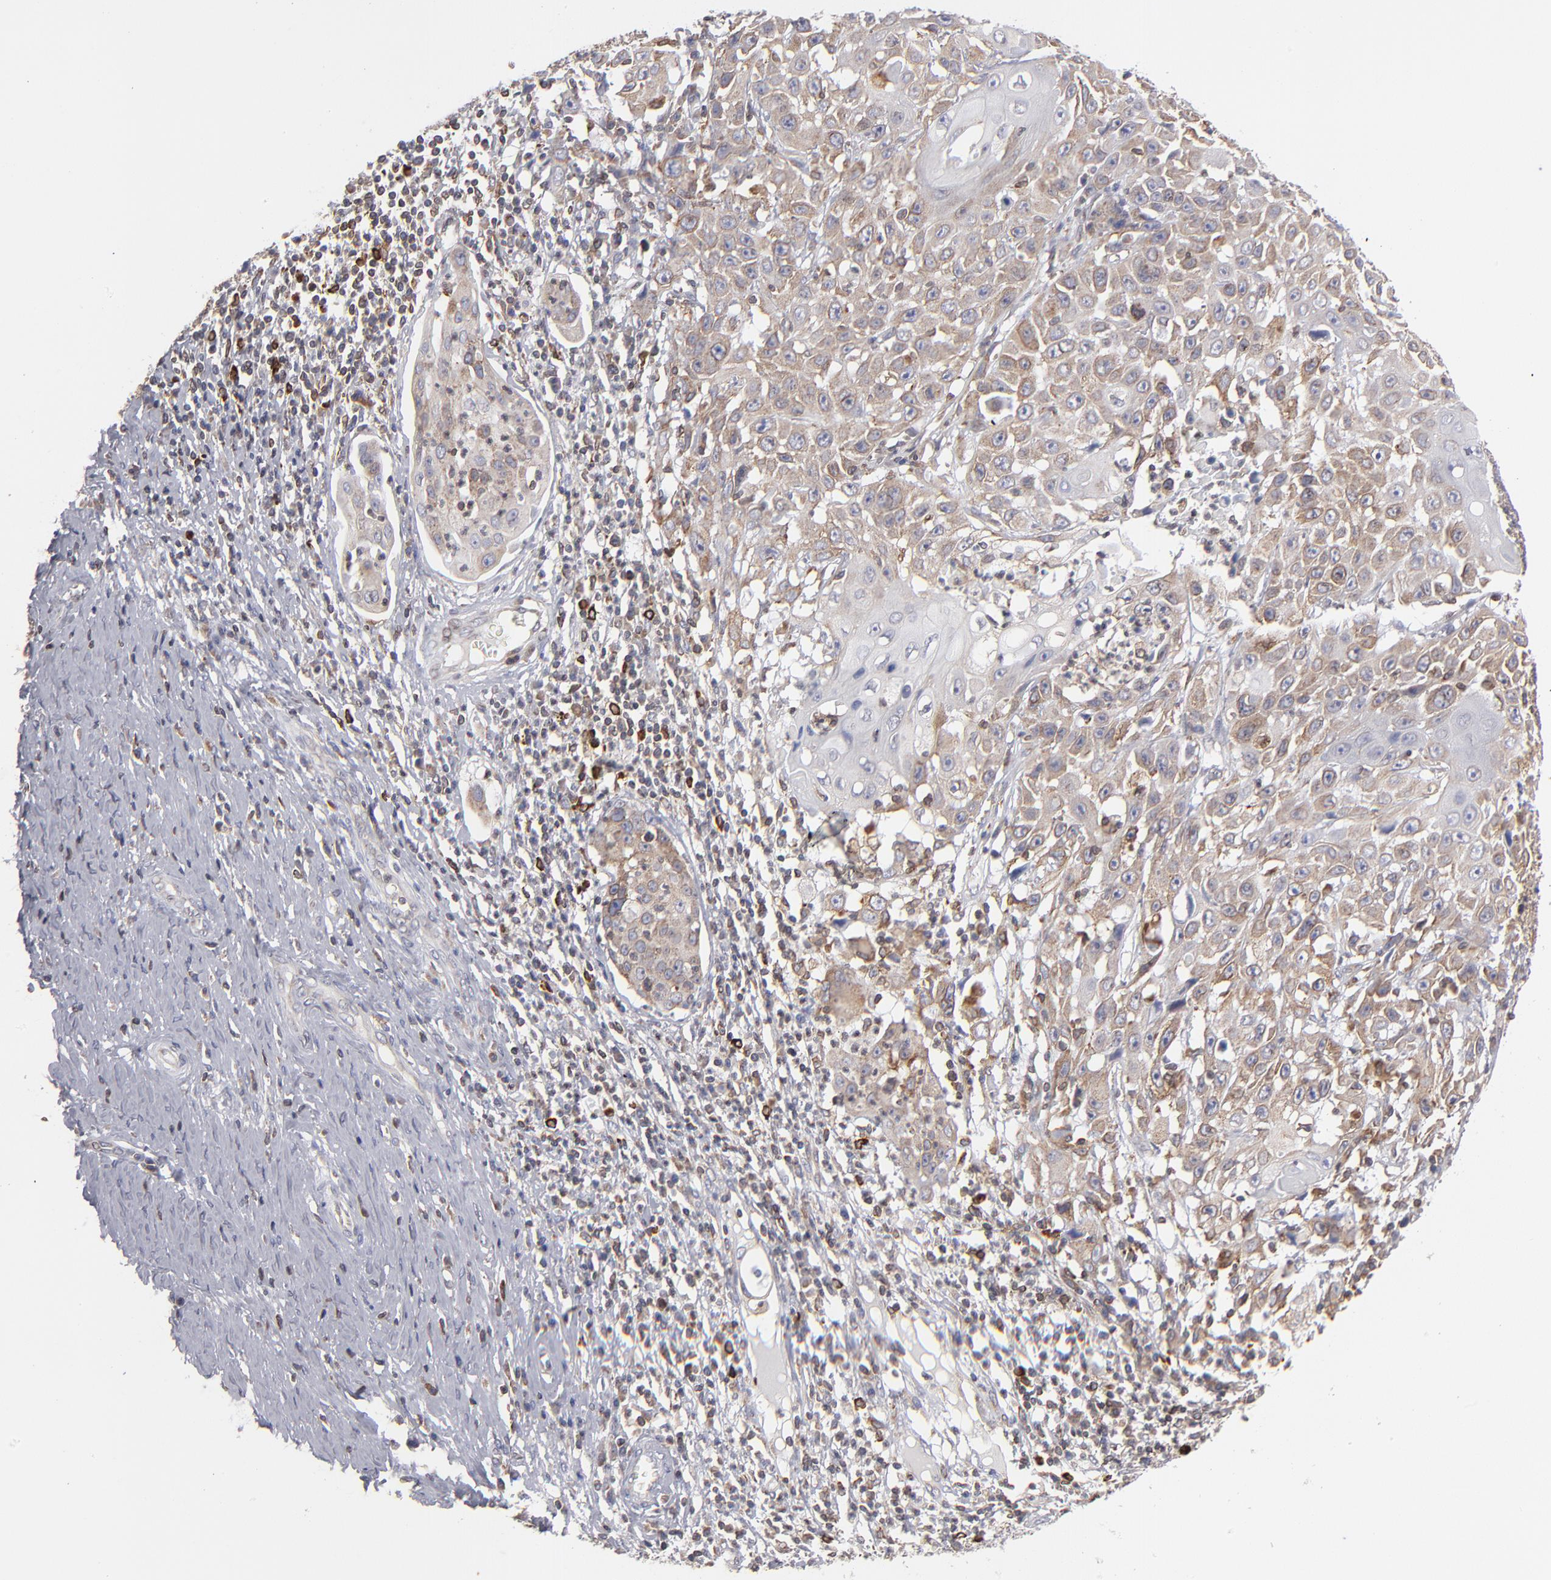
{"staining": {"intensity": "moderate", "quantity": ">75%", "location": "cytoplasmic/membranous"}, "tissue": "cervical cancer", "cell_type": "Tumor cells", "image_type": "cancer", "snomed": [{"axis": "morphology", "description": "Squamous cell carcinoma, NOS"}, {"axis": "topography", "description": "Cervix"}], "caption": "Protein staining of squamous cell carcinoma (cervical) tissue exhibits moderate cytoplasmic/membranous positivity in about >75% of tumor cells. The staining was performed using DAB, with brown indicating positive protein expression. Nuclei are stained blue with hematoxylin.", "gene": "TMX1", "patient": {"sex": "female", "age": 39}}